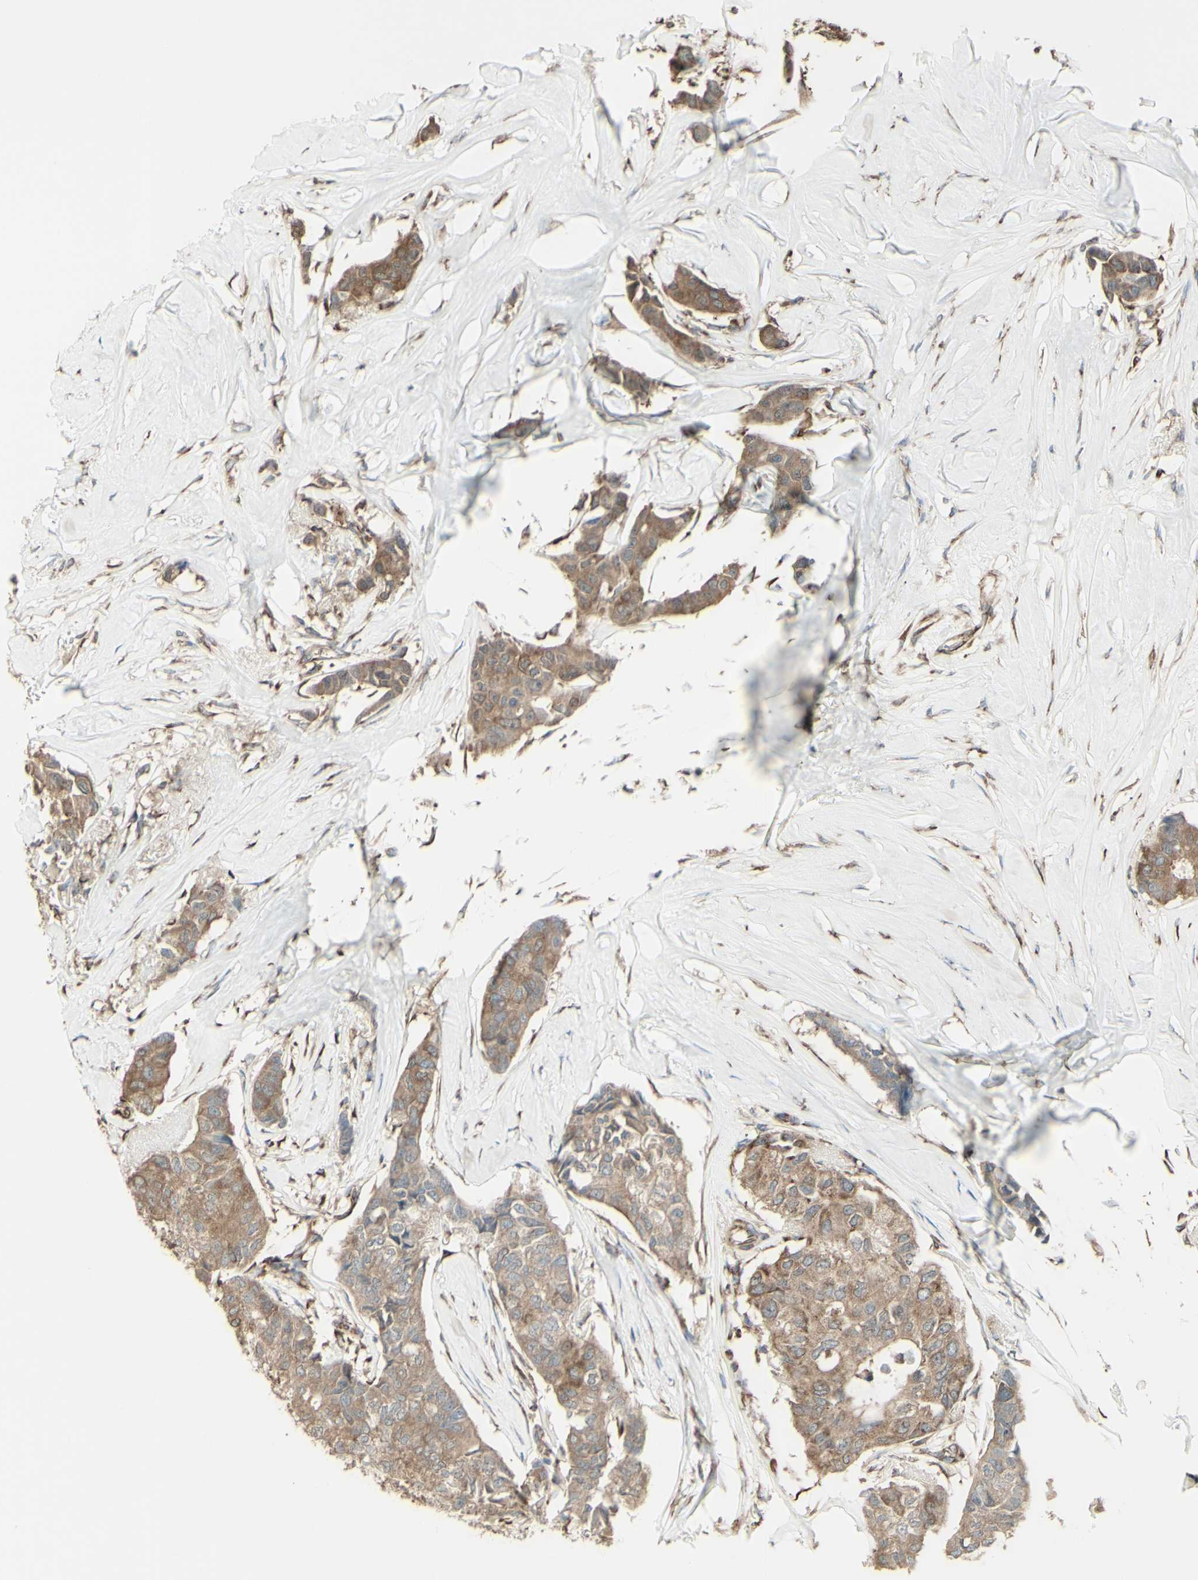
{"staining": {"intensity": "moderate", "quantity": ">75%", "location": "cytoplasmic/membranous"}, "tissue": "breast cancer", "cell_type": "Tumor cells", "image_type": "cancer", "snomed": [{"axis": "morphology", "description": "Duct carcinoma"}, {"axis": "topography", "description": "Breast"}], "caption": "Immunohistochemical staining of human breast infiltrating ductal carcinoma demonstrates medium levels of moderate cytoplasmic/membranous staining in approximately >75% of tumor cells.", "gene": "EEF1B2", "patient": {"sex": "female", "age": 80}}